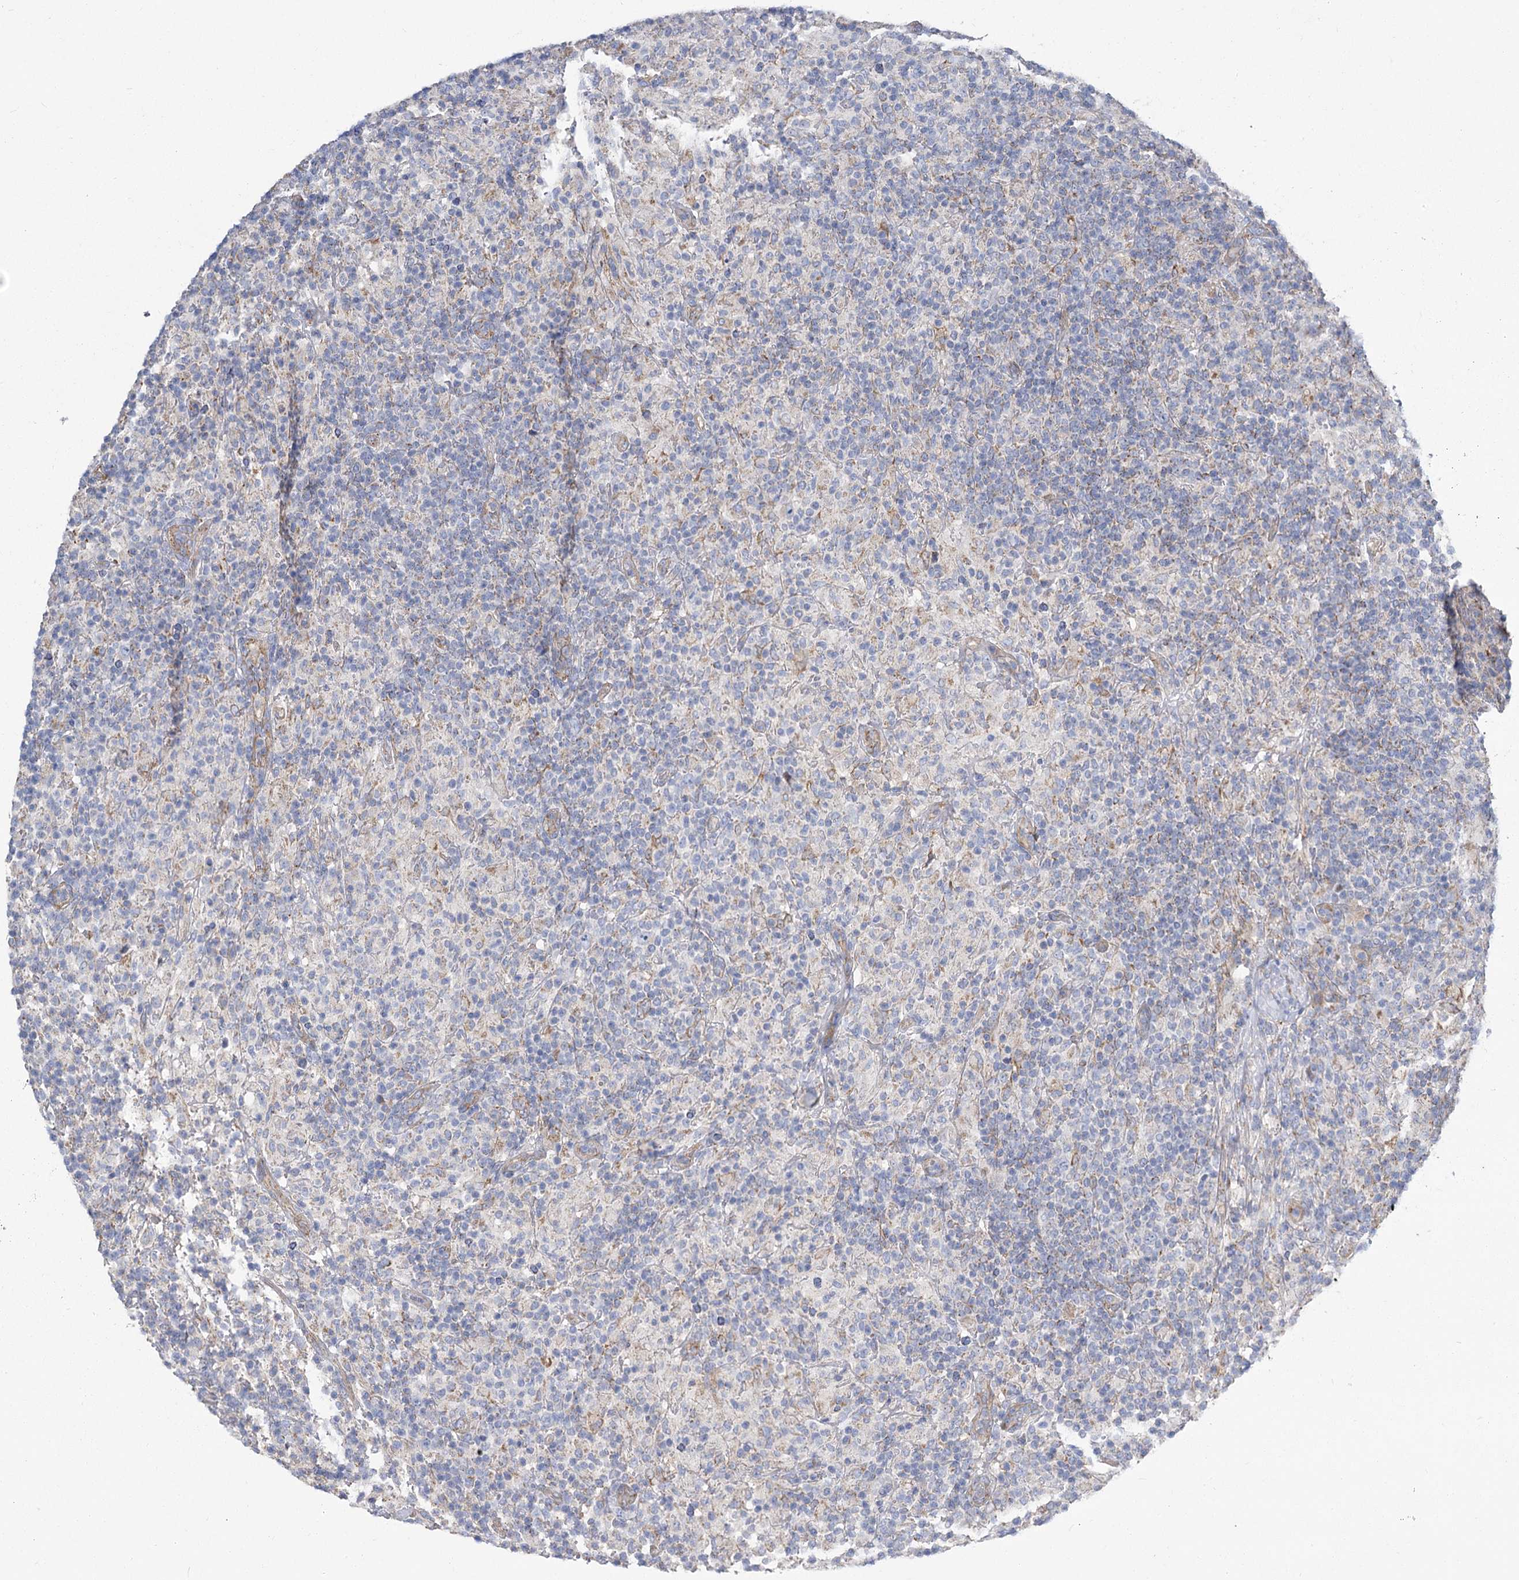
{"staining": {"intensity": "negative", "quantity": "none", "location": "none"}, "tissue": "lymphoma", "cell_type": "Tumor cells", "image_type": "cancer", "snomed": [{"axis": "morphology", "description": "Hodgkin's disease, NOS"}, {"axis": "topography", "description": "Lymph node"}], "caption": "Protein analysis of Hodgkin's disease reveals no significant positivity in tumor cells.", "gene": "RMDN2", "patient": {"sex": "male", "age": 70}}